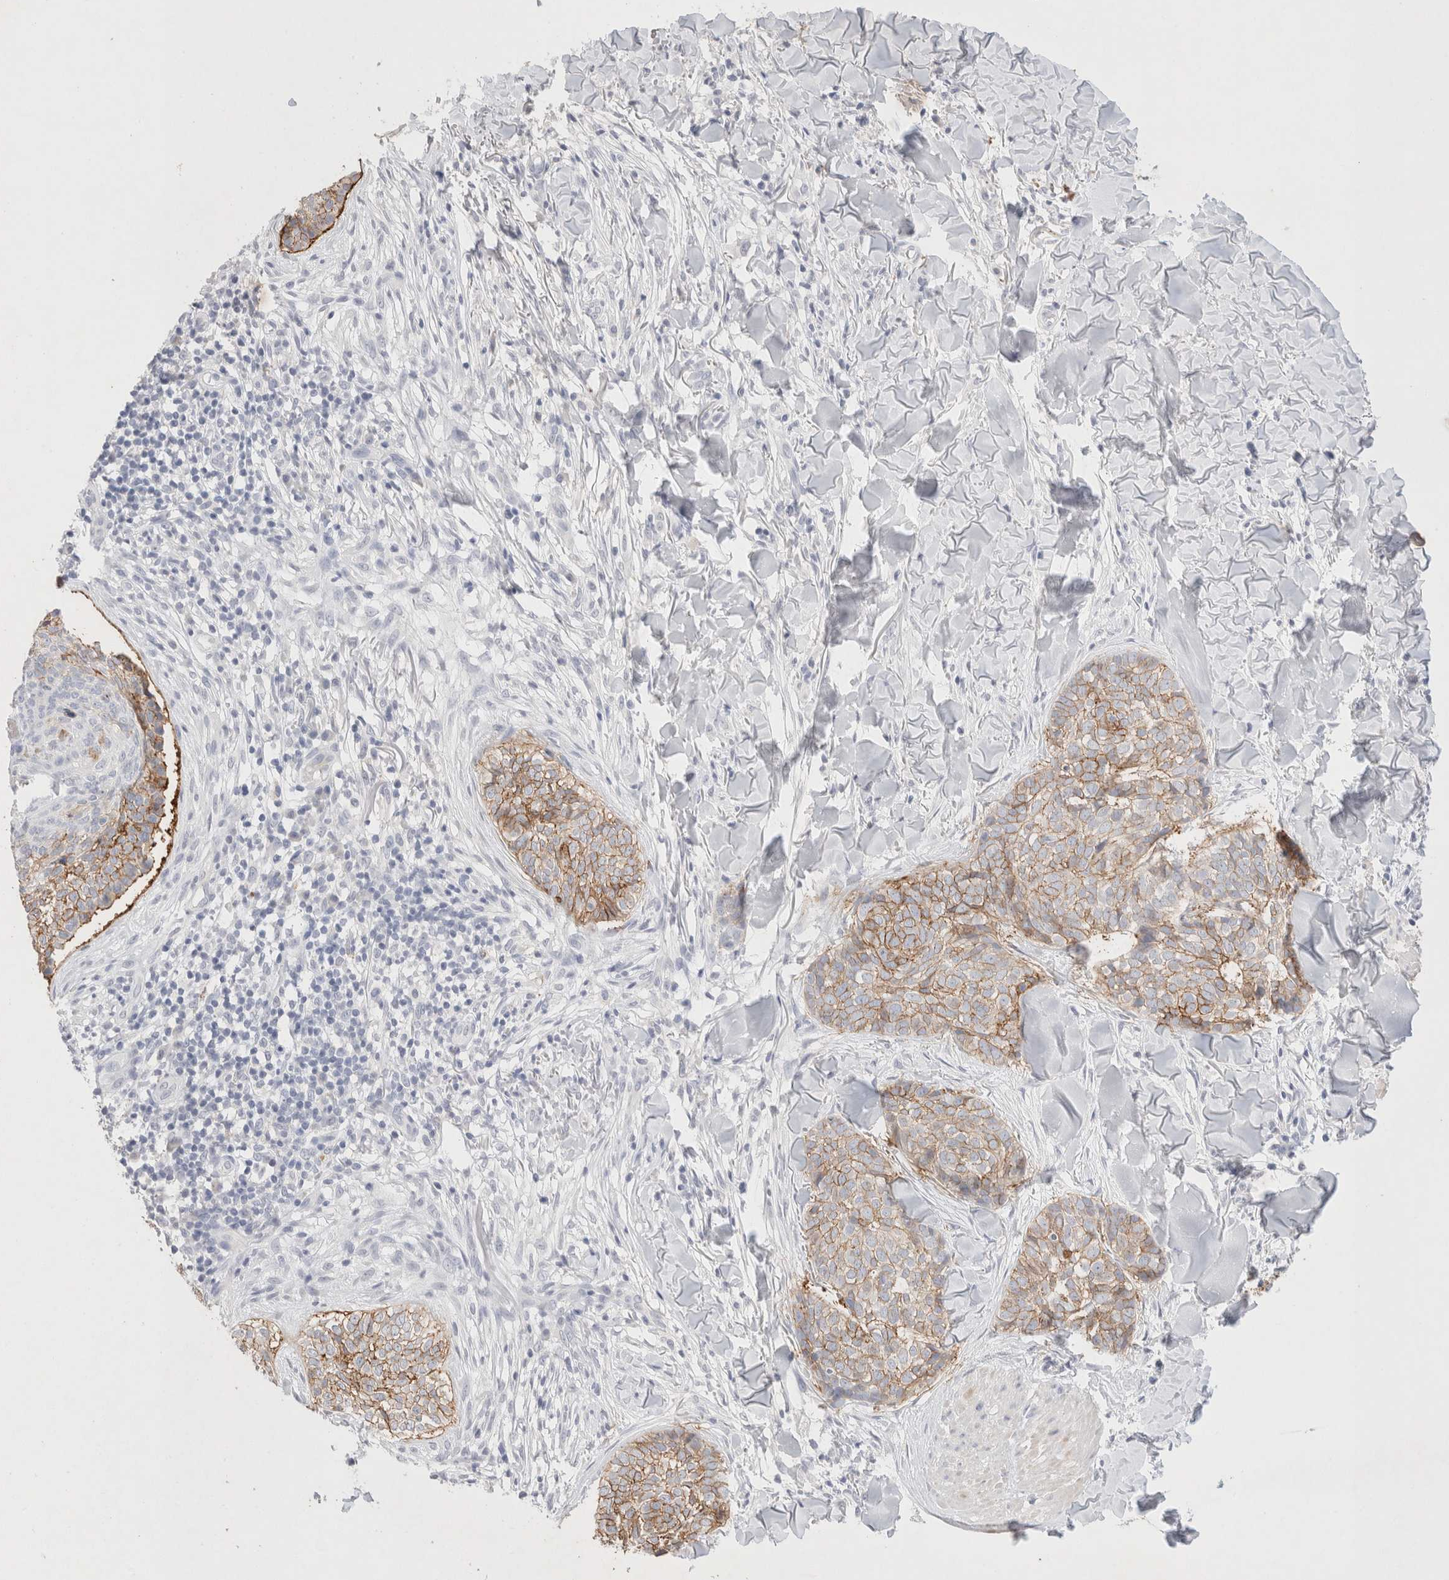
{"staining": {"intensity": "moderate", "quantity": ">75%", "location": "cytoplasmic/membranous"}, "tissue": "skin cancer", "cell_type": "Tumor cells", "image_type": "cancer", "snomed": [{"axis": "morphology", "description": "Normal tissue, NOS"}, {"axis": "morphology", "description": "Basal cell carcinoma"}, {"axis": "topography", "description": "Skin"}], "caption": "Basal cell carcinoma (skin) stained for a protein reveals moderate cytoplasmic/membranous positivity in tumor cells. (DAB (3,3'-diaminobenzidine) = brown stain, brightfield microscopy at high magnification).", "gene": "EPCAM", "patient": {"sex": "male", "age": 67}}